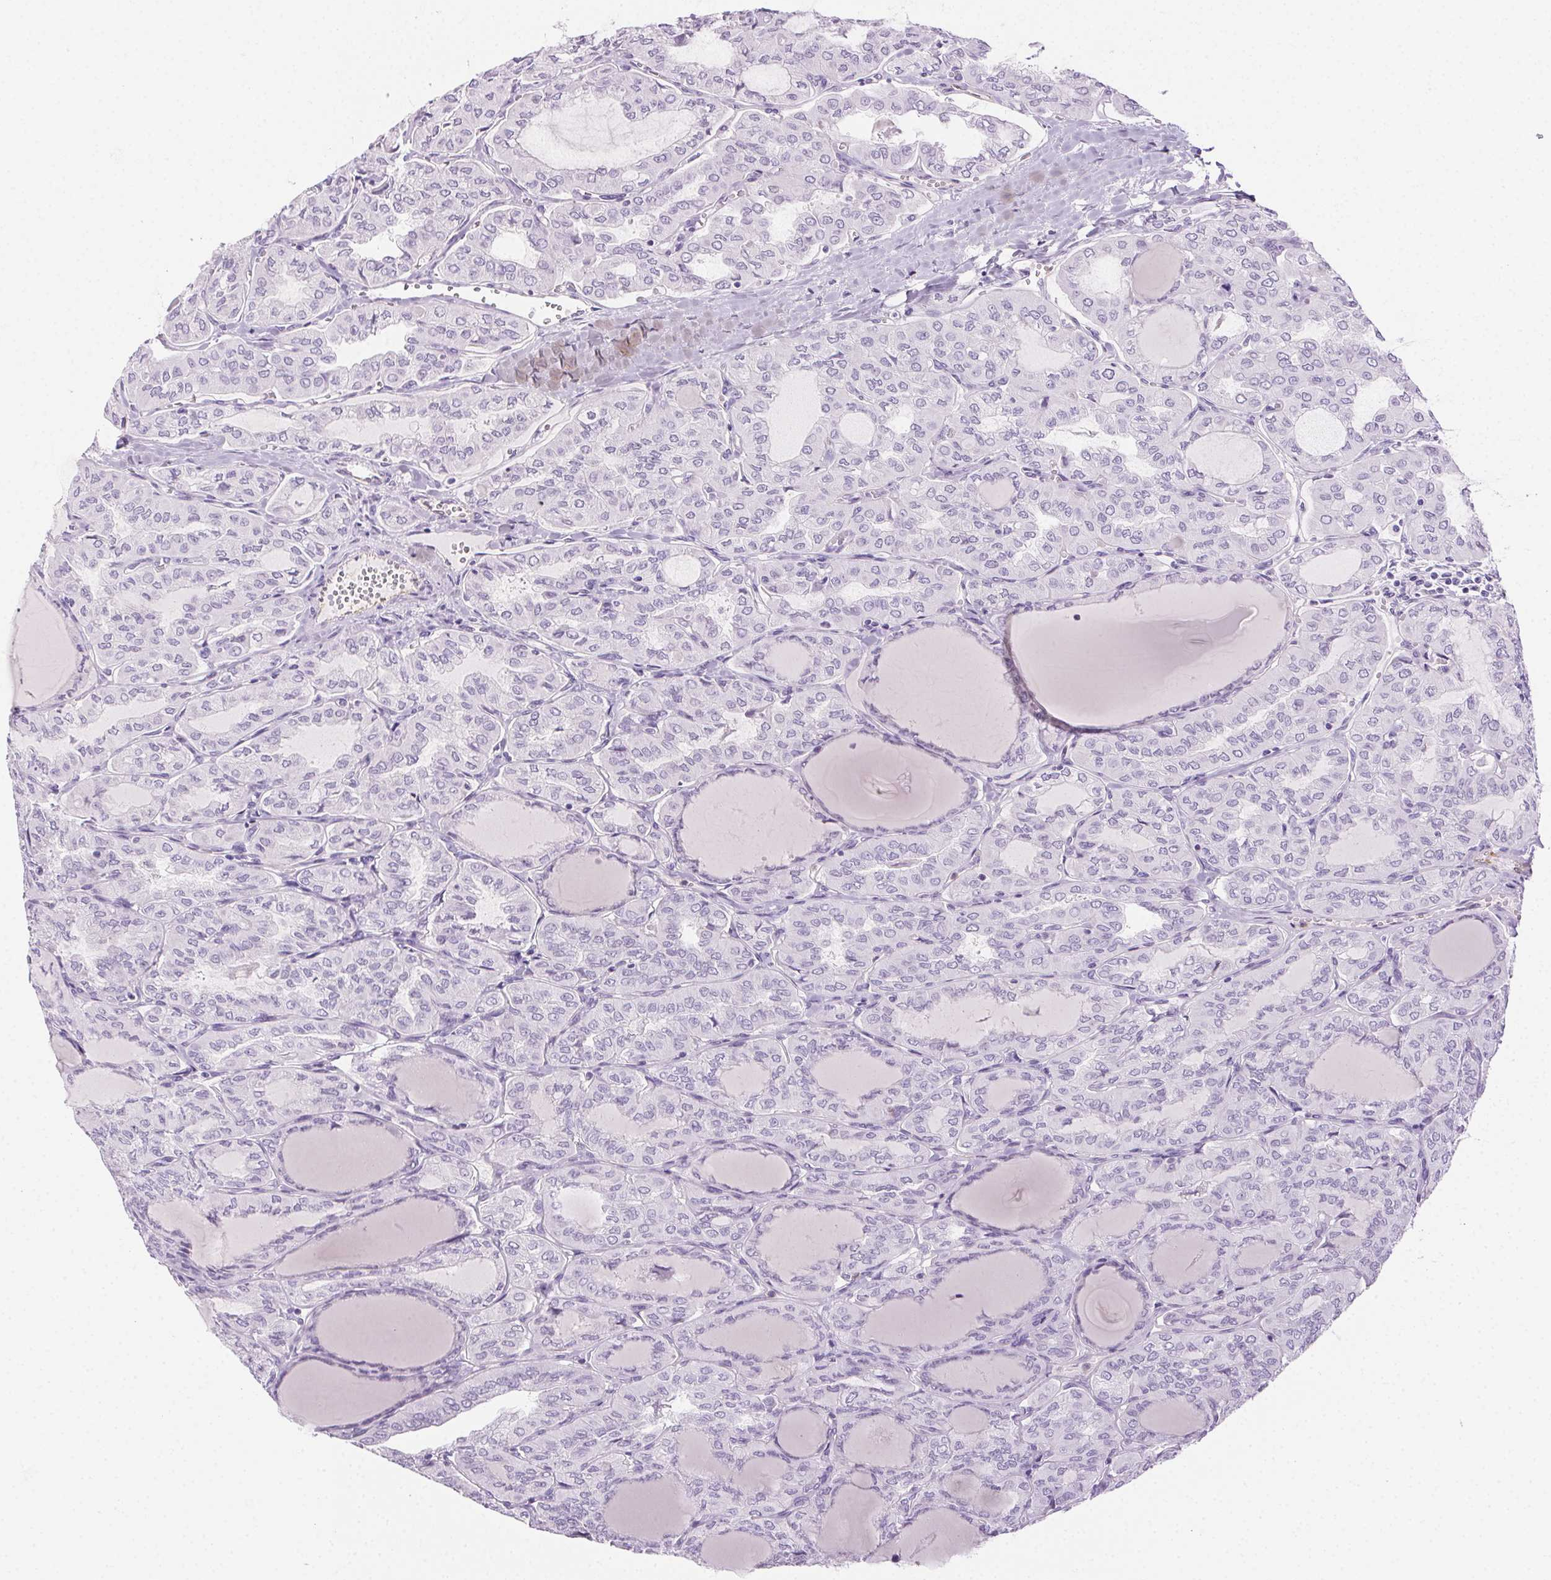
{"staining": {"intensity": "negative", "quantity": "none", "location": "none"}, "tissue": "thyroid cancer", "cell_type": "Tumor cells", "image_type": "cancer", "snomed": [{"axis": "morphology", "description": "Papillary adenocarcinoma, NOS"}, {"axis": "topography", "description": "Thyroid gland"}], "caption": "Immunohistochemistry of thyroid cancer displays no expression in tumor cells. (Brightfield microscopy of DAB (3,3'-diaminobenzidine) immunohistochemistry (IHC) at high magnification).", "gene": "TMEM45A", "patient": {"sex": "male", "age": 20}}